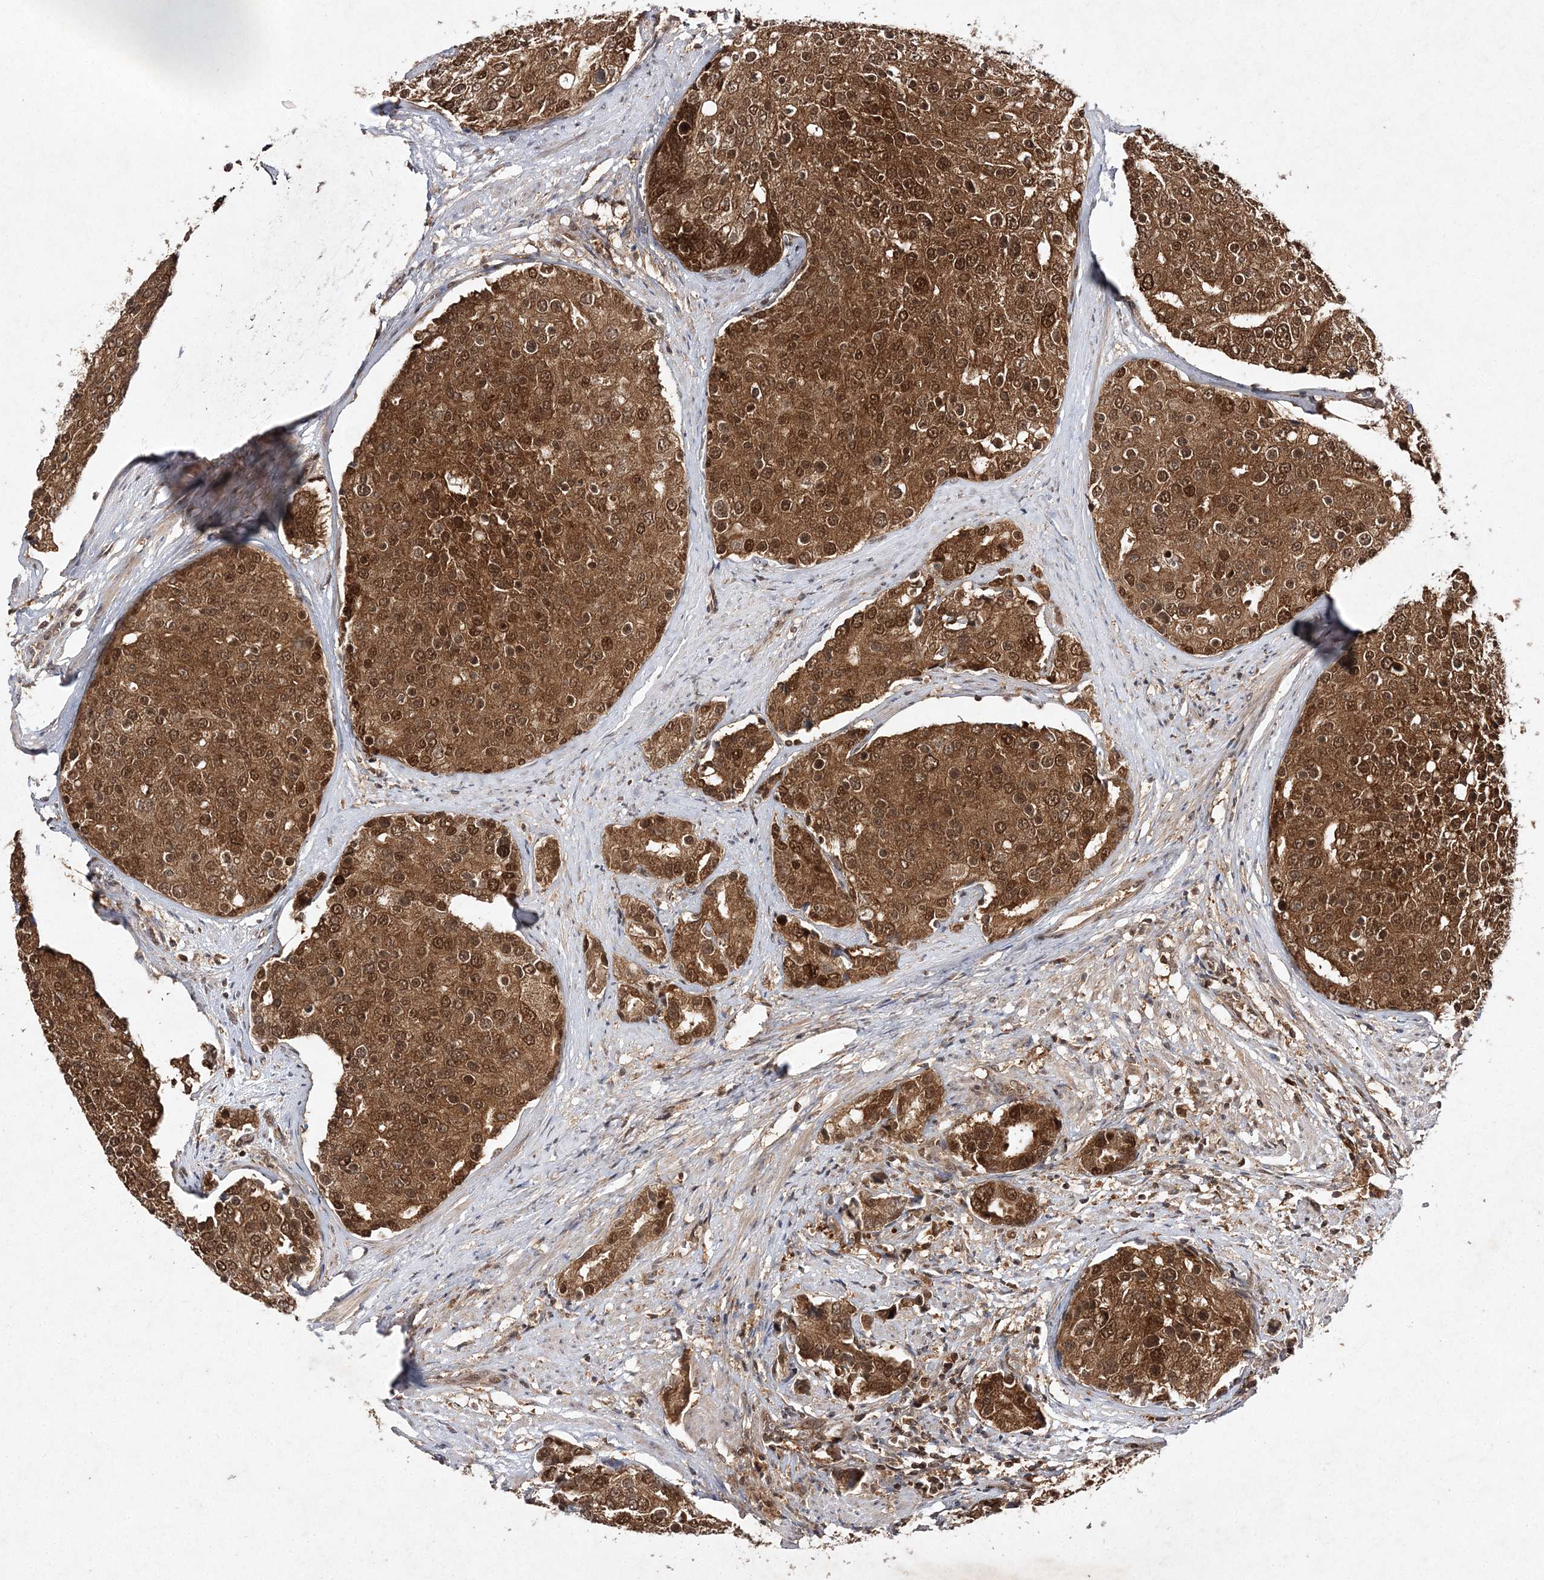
{"staining": {"intensity": "moderate", "quantity": "25%-75%", "location": "cytoplasmic/membranous,nuclear"}, "tissue": "prostate cancer", "cell_type": "Tumor cells", "image_type": "cancer", "snomed": [{"axis": "morphology", "description": "Adenocarcinoma, High grade"}, {"axis": "topography", "description": "Prostate"}], "caption": "A brown stain shows moderate cytoplasmic/membranous and nuclear staining of a protein in human prostate cancer tumor cells.", "gene": "NIF3L1", "patient": {"sex": "male", "age": 50}}